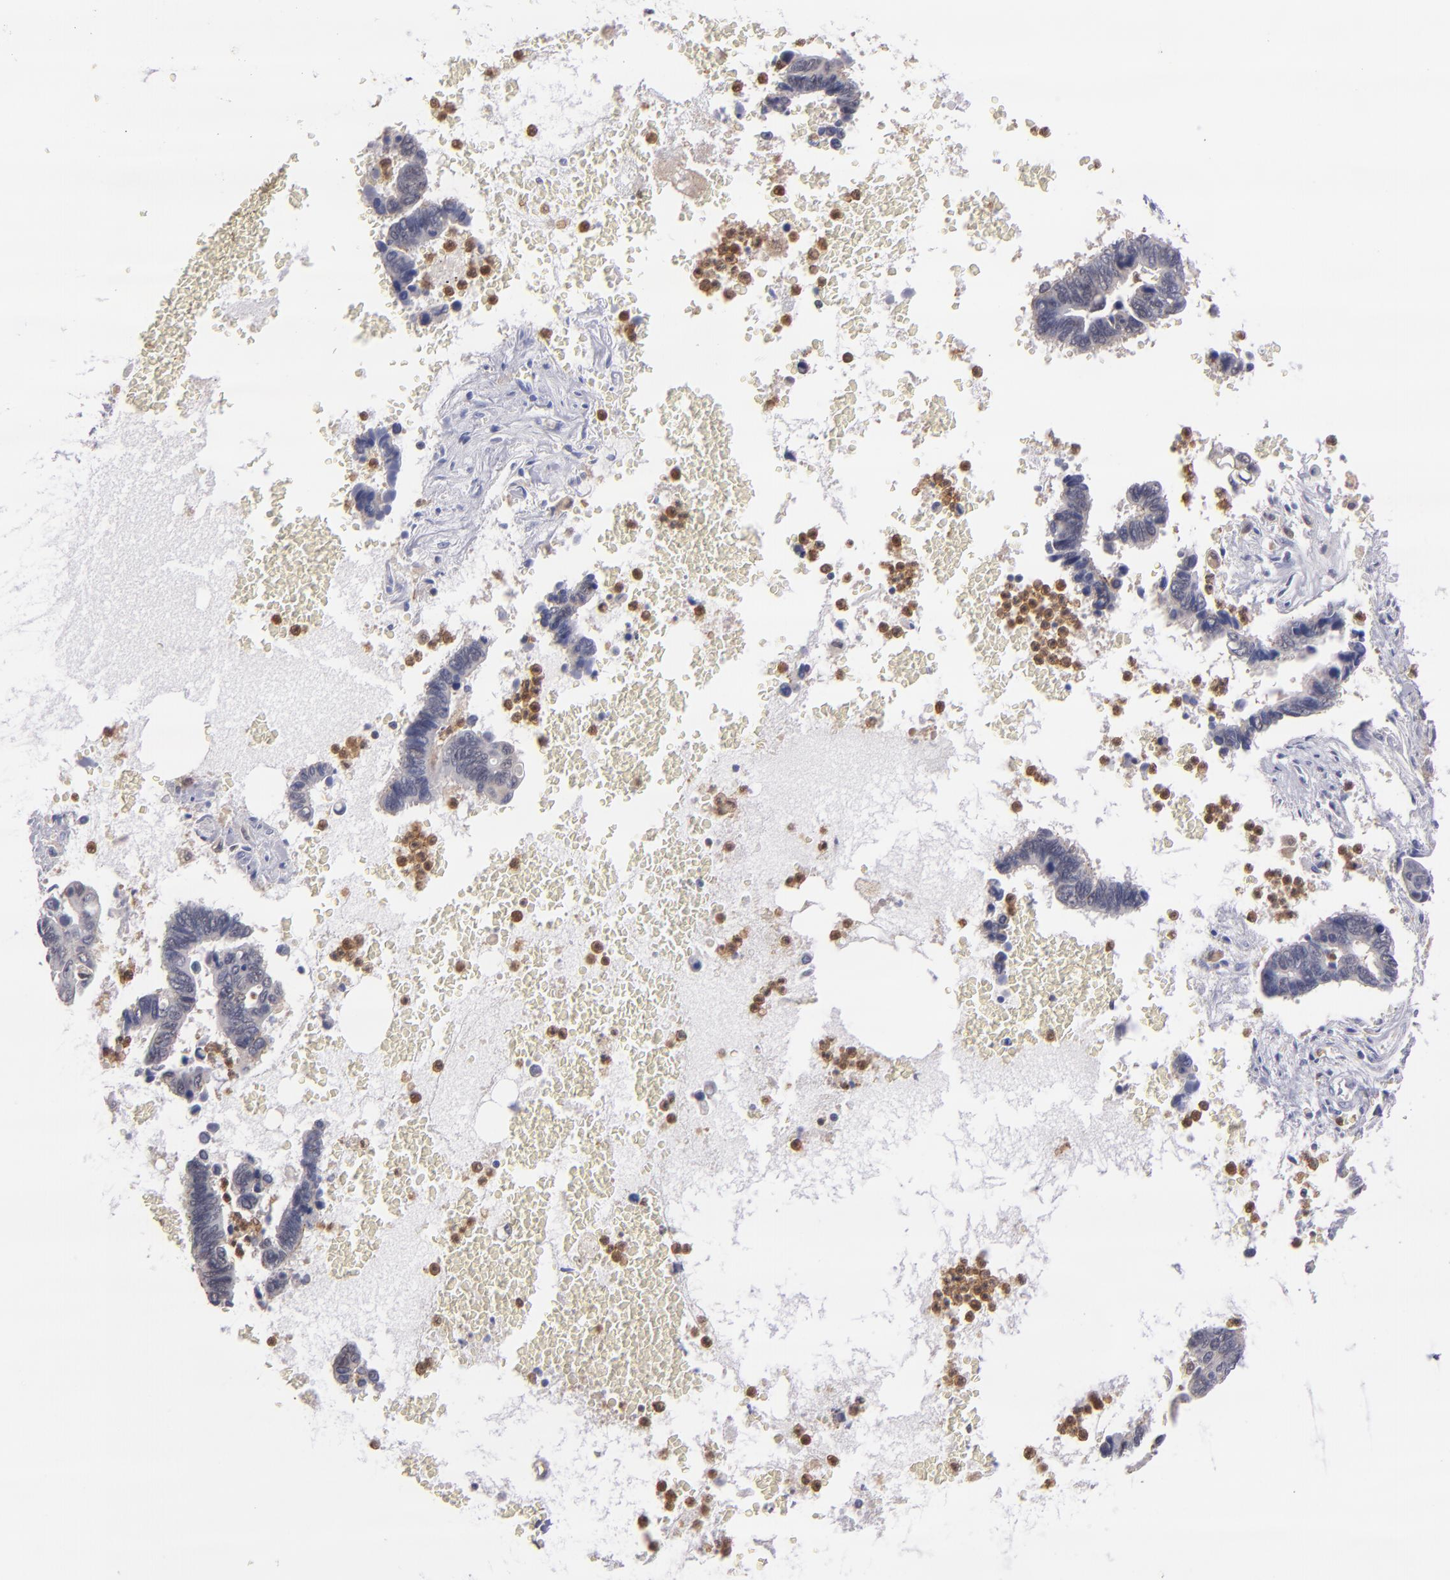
{"staining": {"intensity": "negative", "quantity": "none", "location": "none"}, "tissue": "pancreatic cancer", "cell_type": "Tumor cells", "image_type": "cancer", "snomed": [{"axis": "morphology", "description": "Adenocarcinoma, NOS"}, {"axis": "topography", "description": "Pancreas"}], "caption": "A histopathology image of adenocarcinoma (pancreatic) stained for a protein shows no brown staining in tumor cells.", "gene": "PRKCD", "patient": {"sex": "female", "age": 70}}